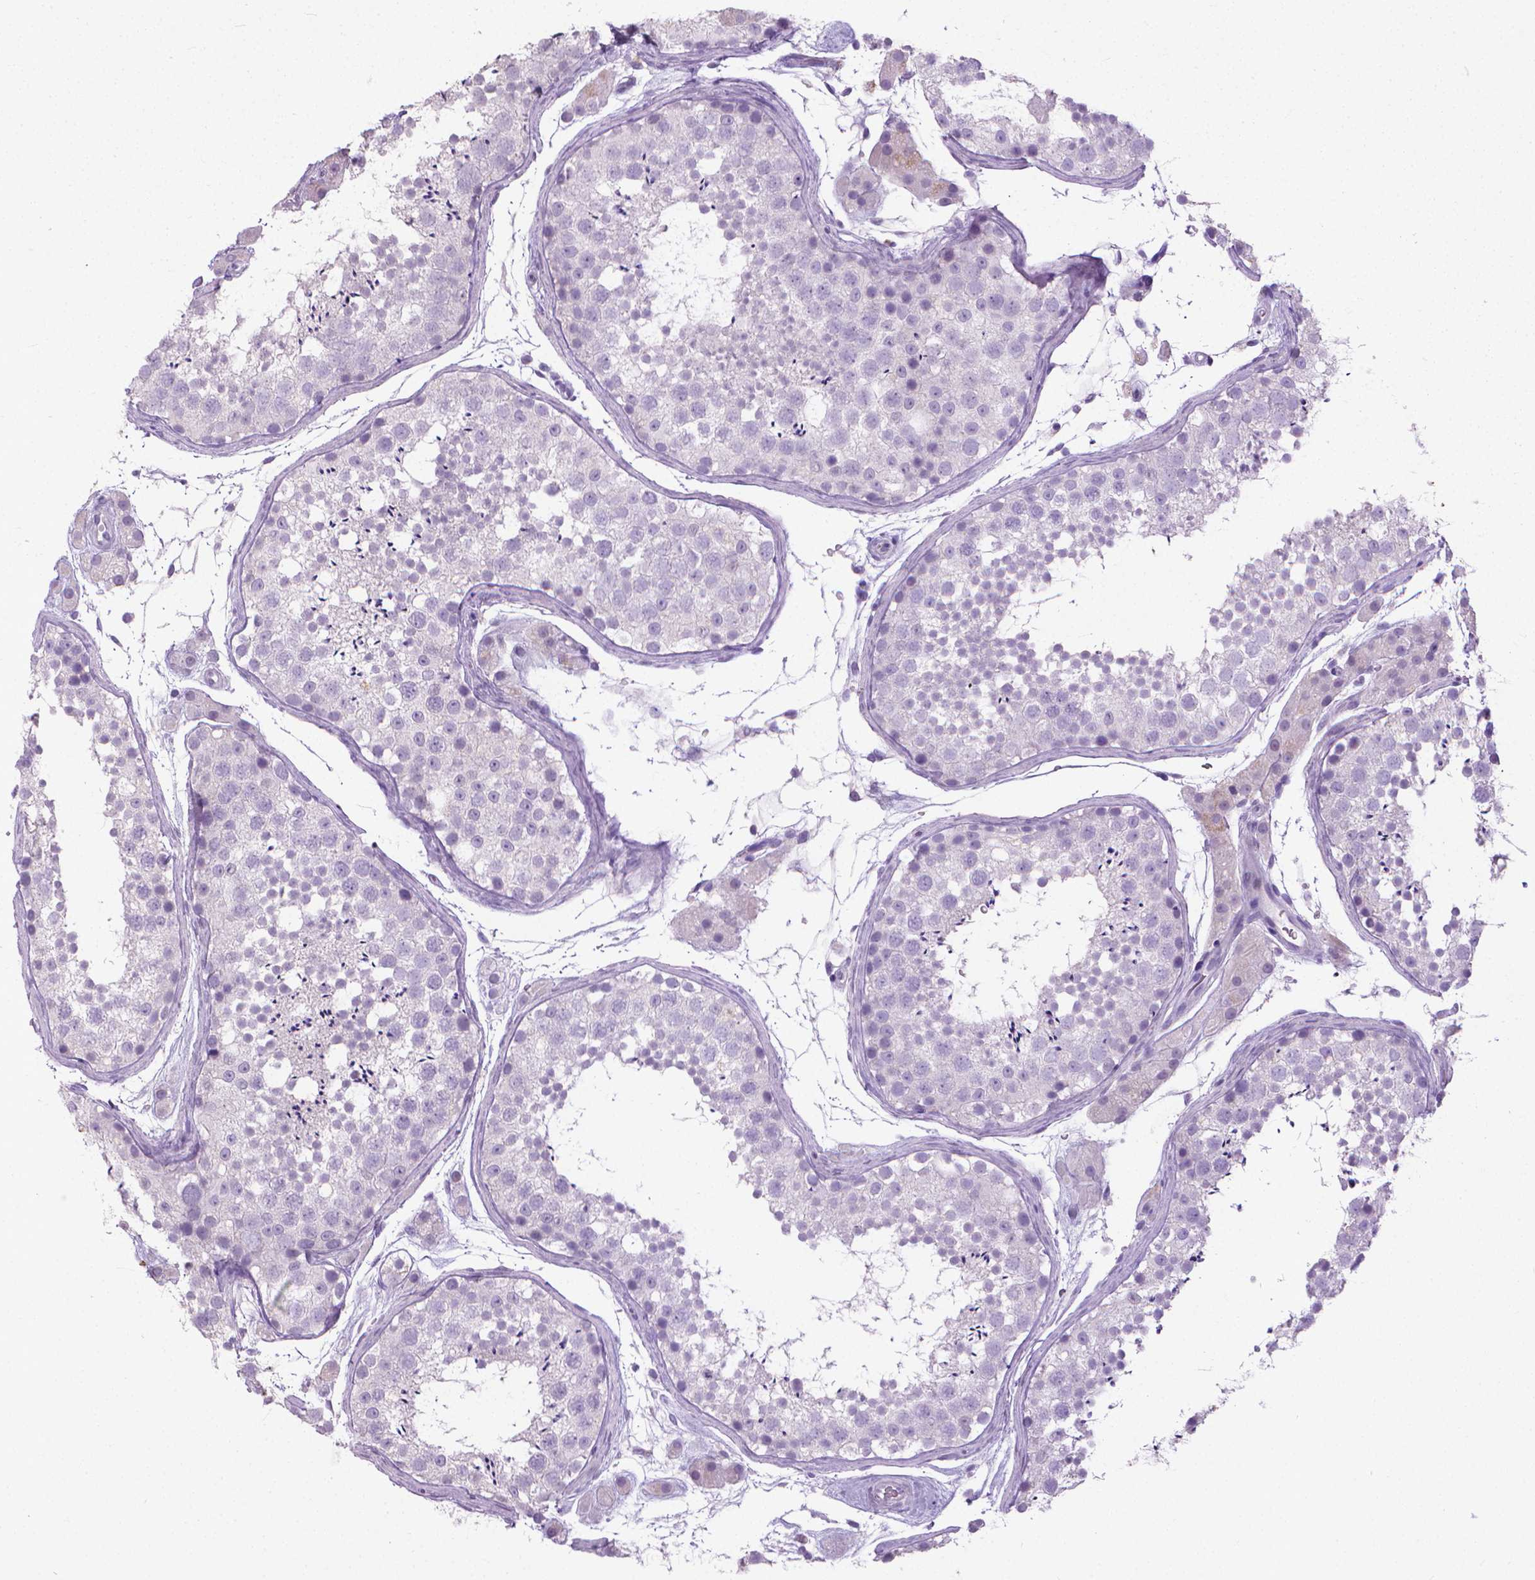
{"staining": {"intensity": "negative", "quantity": "none", "location": "none"}, "tissue": "testis", "cell_type": "Cells in seminiferous ducts", "image_type": "normal", "snomed": [{"axis": "morphology", "description": "Normal tissue, NOS"}, {"axis": "topography", "description": "Testis"}], "caption": "High magnification brightfield microscopy of benign testis stained with DAB (brown) and counterstained with hematoxylin (blue): cells in seminiferous ducts show no significant positivity. The staining was performed using DAB (3,3'-diaminobenzidine) to visualize the protein expression in brown, while the nuclei were stained in blue with hematoxylin (Magnification: 20x).", "gene": "KRT5", "patient": {"sex": "male", "age": 41}}